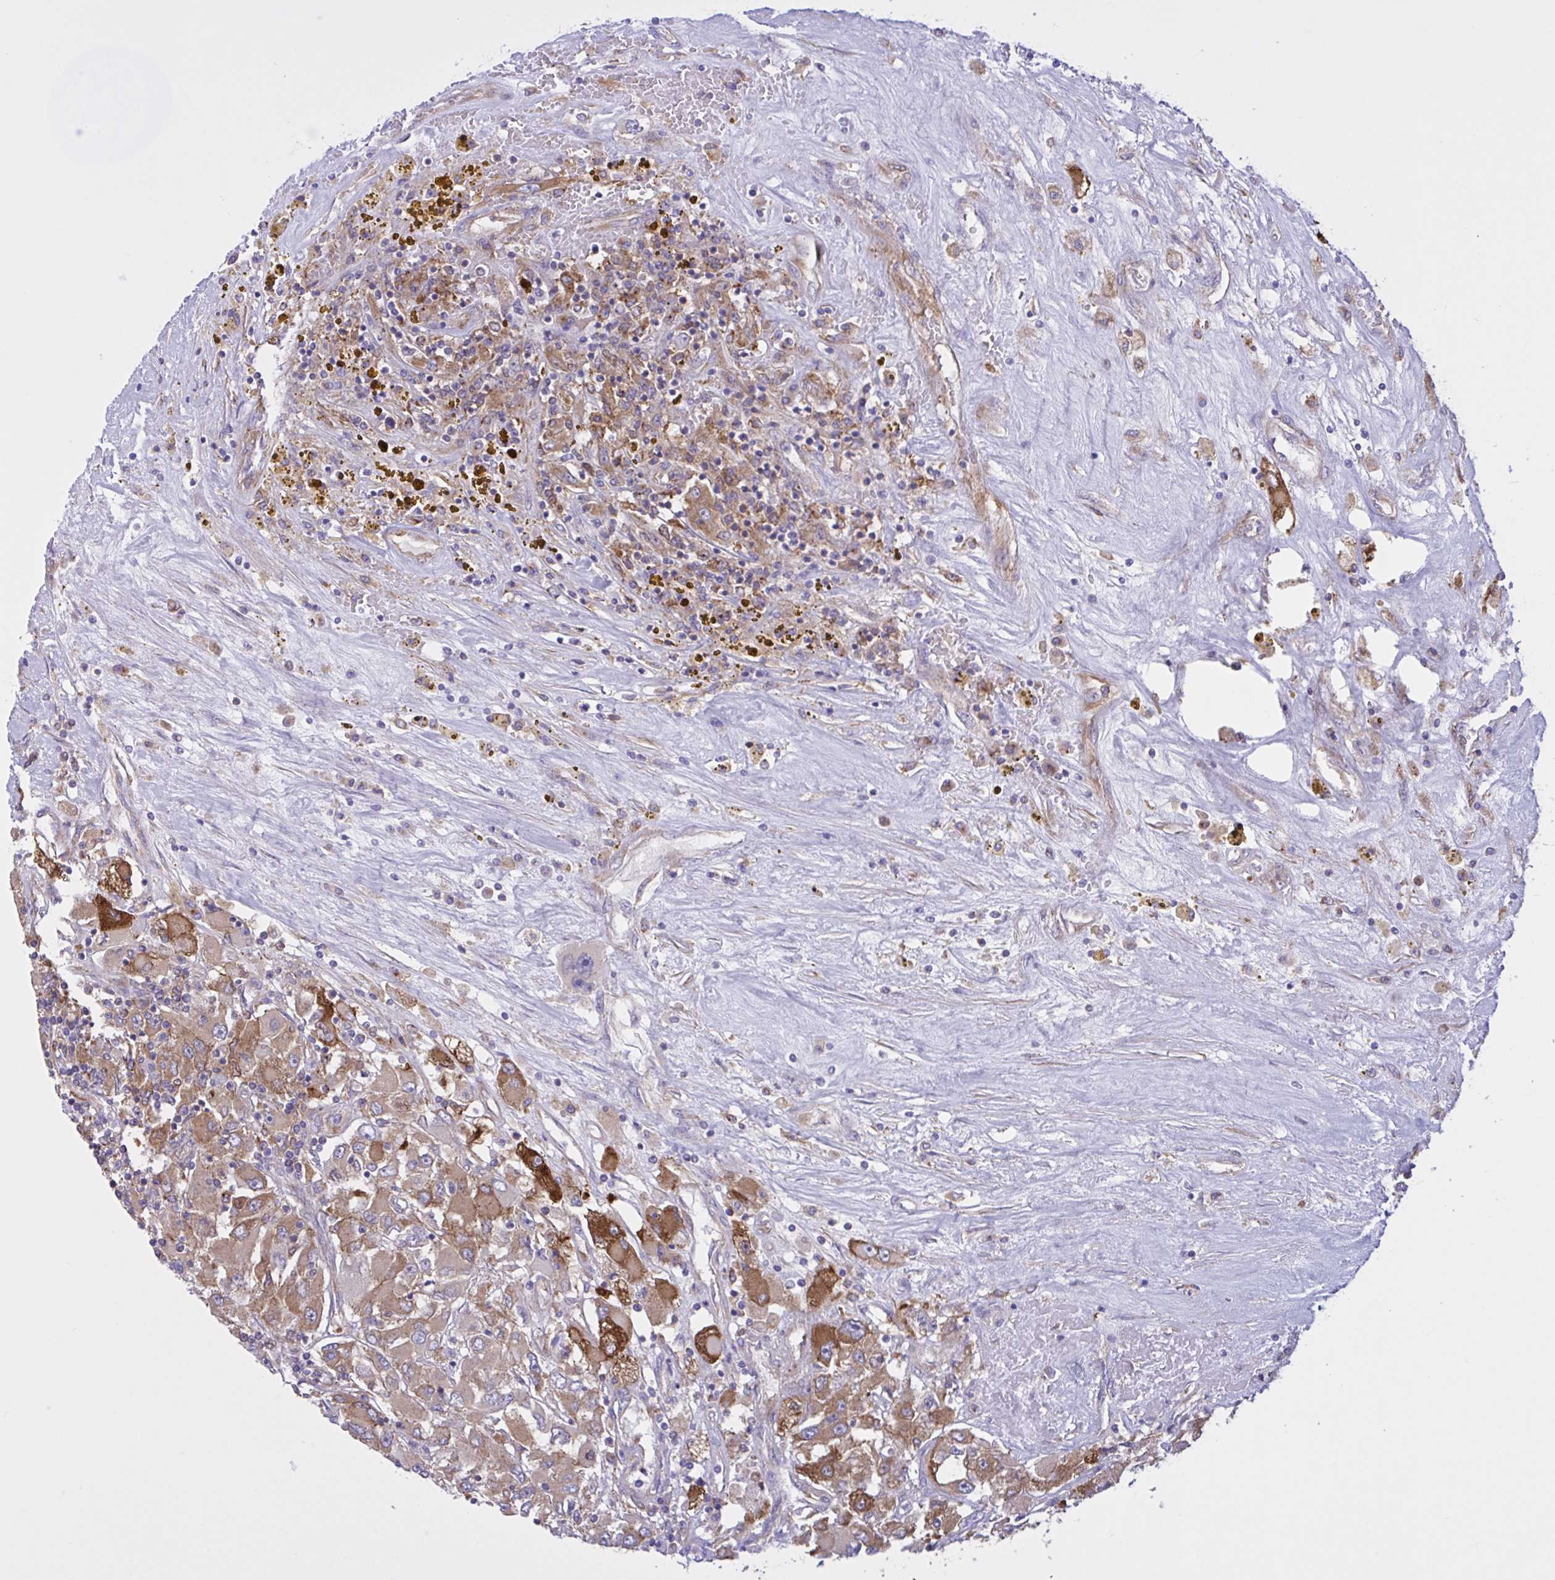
{"staining": {"intensity": "moderate", "quantity": ">75%", "location": "cytoplasmic/membranous"}, "tissue": "renal cancer", "cell_type": "Tumor cells", "image_type": "cancer", "snomed": [{"axis": "morphology", "description": "Adenocarcinoma, NOS"}, {"axis": "topography", "description": "Kidney"}], "caption": "Tumor cells exhibit medium levels of moderate cytoplasmic/membranous staining in approximately >75% of cells in human renal adenocarcinoma. (Brightfield microscopy of DAB IHC at high magnification).", "gene": "OR51M1", "patient": {"sex": "female", "age": 52}}